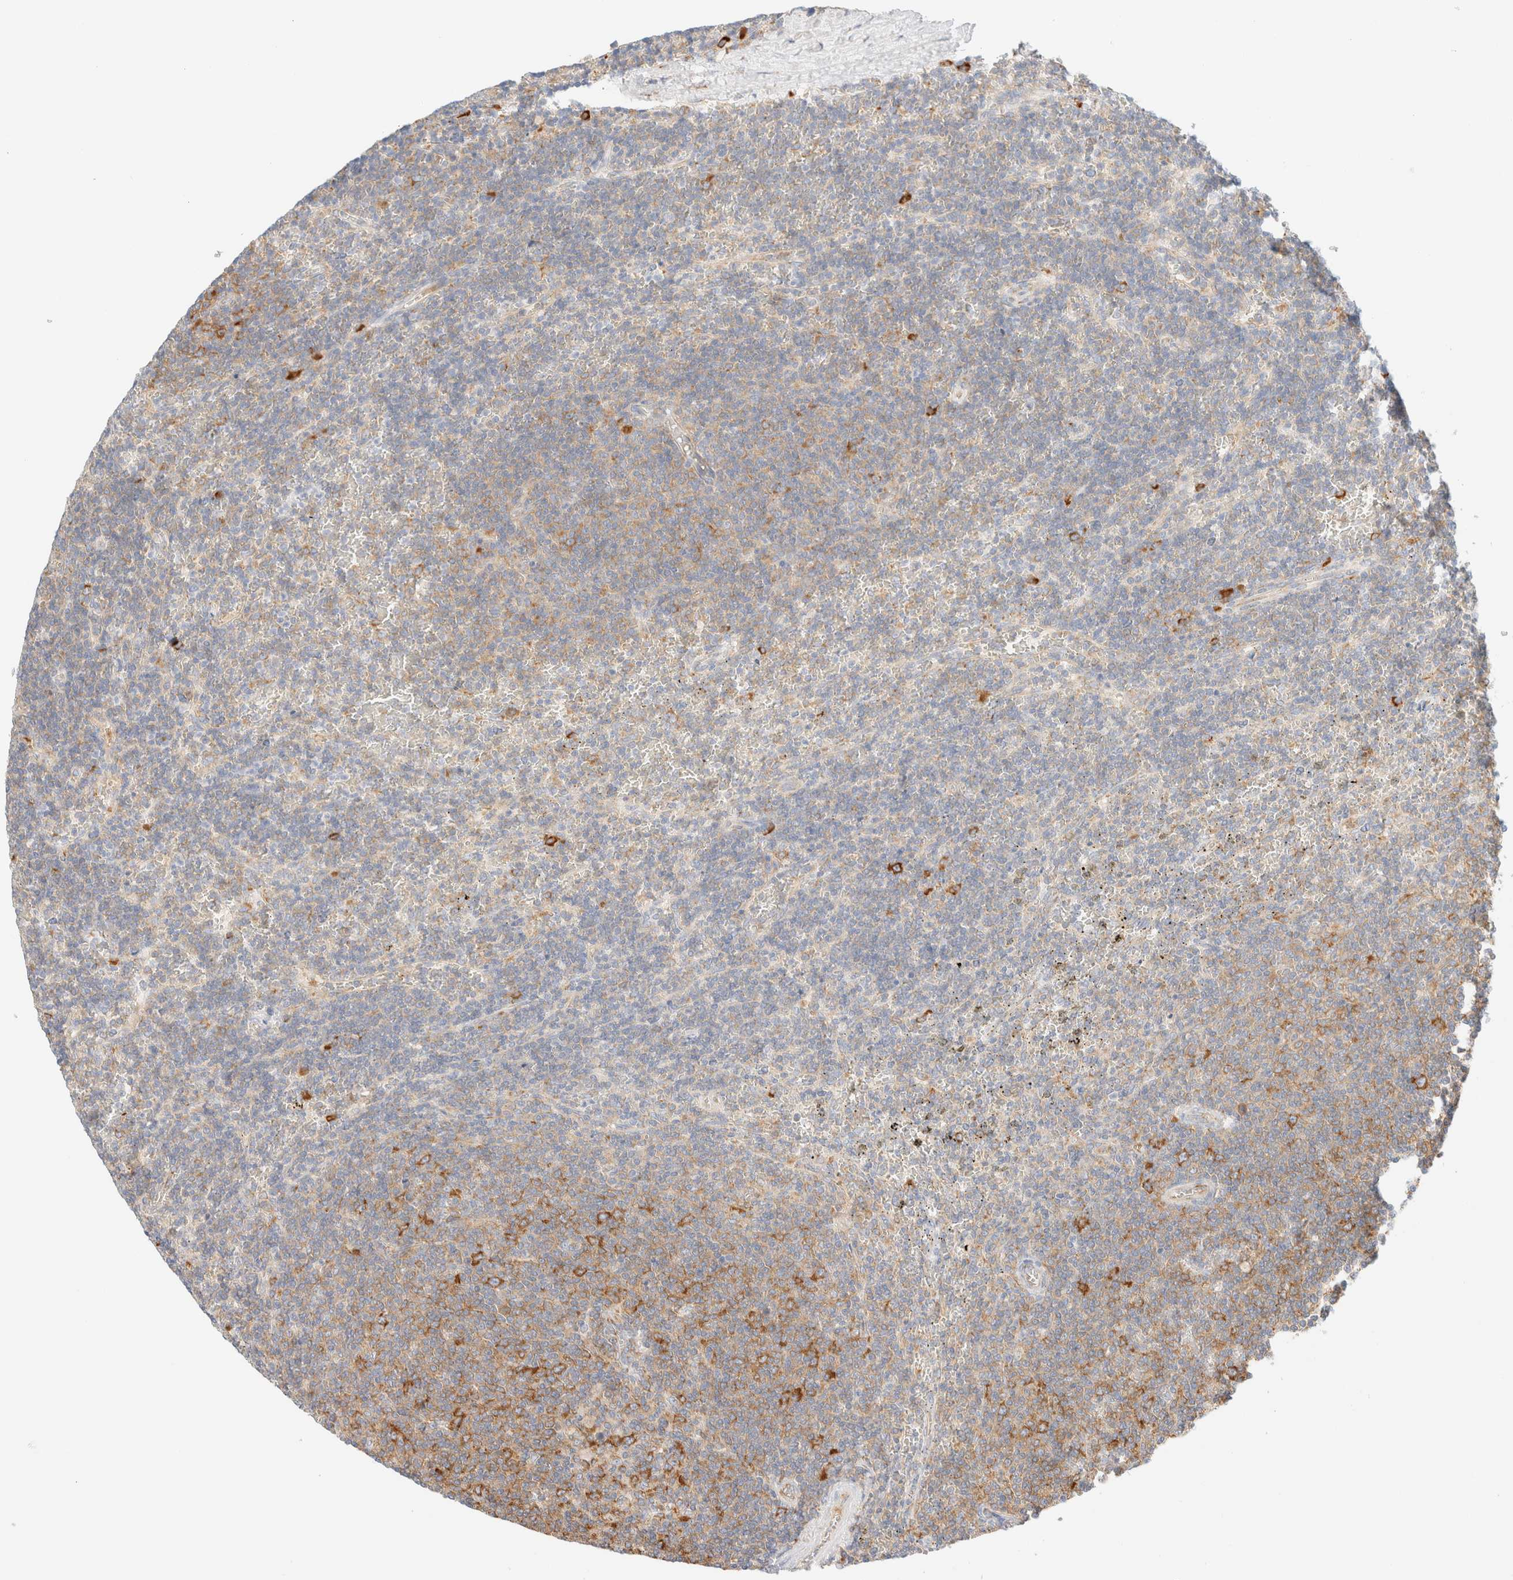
{"staining": {"intensity": "moderate", "quantity": "25%-75%", "location": "cytoplasmic/membranous"}, "tissue": "lymphoma", "cell_type": "Tumor cells", "image_type": "cancer", "snomed": [{"axis": "morphology", "description": "Malignant lymphoma, non-Hodgkin's type, Low grade"}, {"axis": "topography", "description": "Spleen"}], "caption": "The image exhibits immunohistochemical staining of lymphoma. There is moderate cytoplasmic/membranous expression is present in about 25%-75% of tumor cells.", "gene": "ZC2HC1A", "patient": {"sex": "female", "age": 50}}